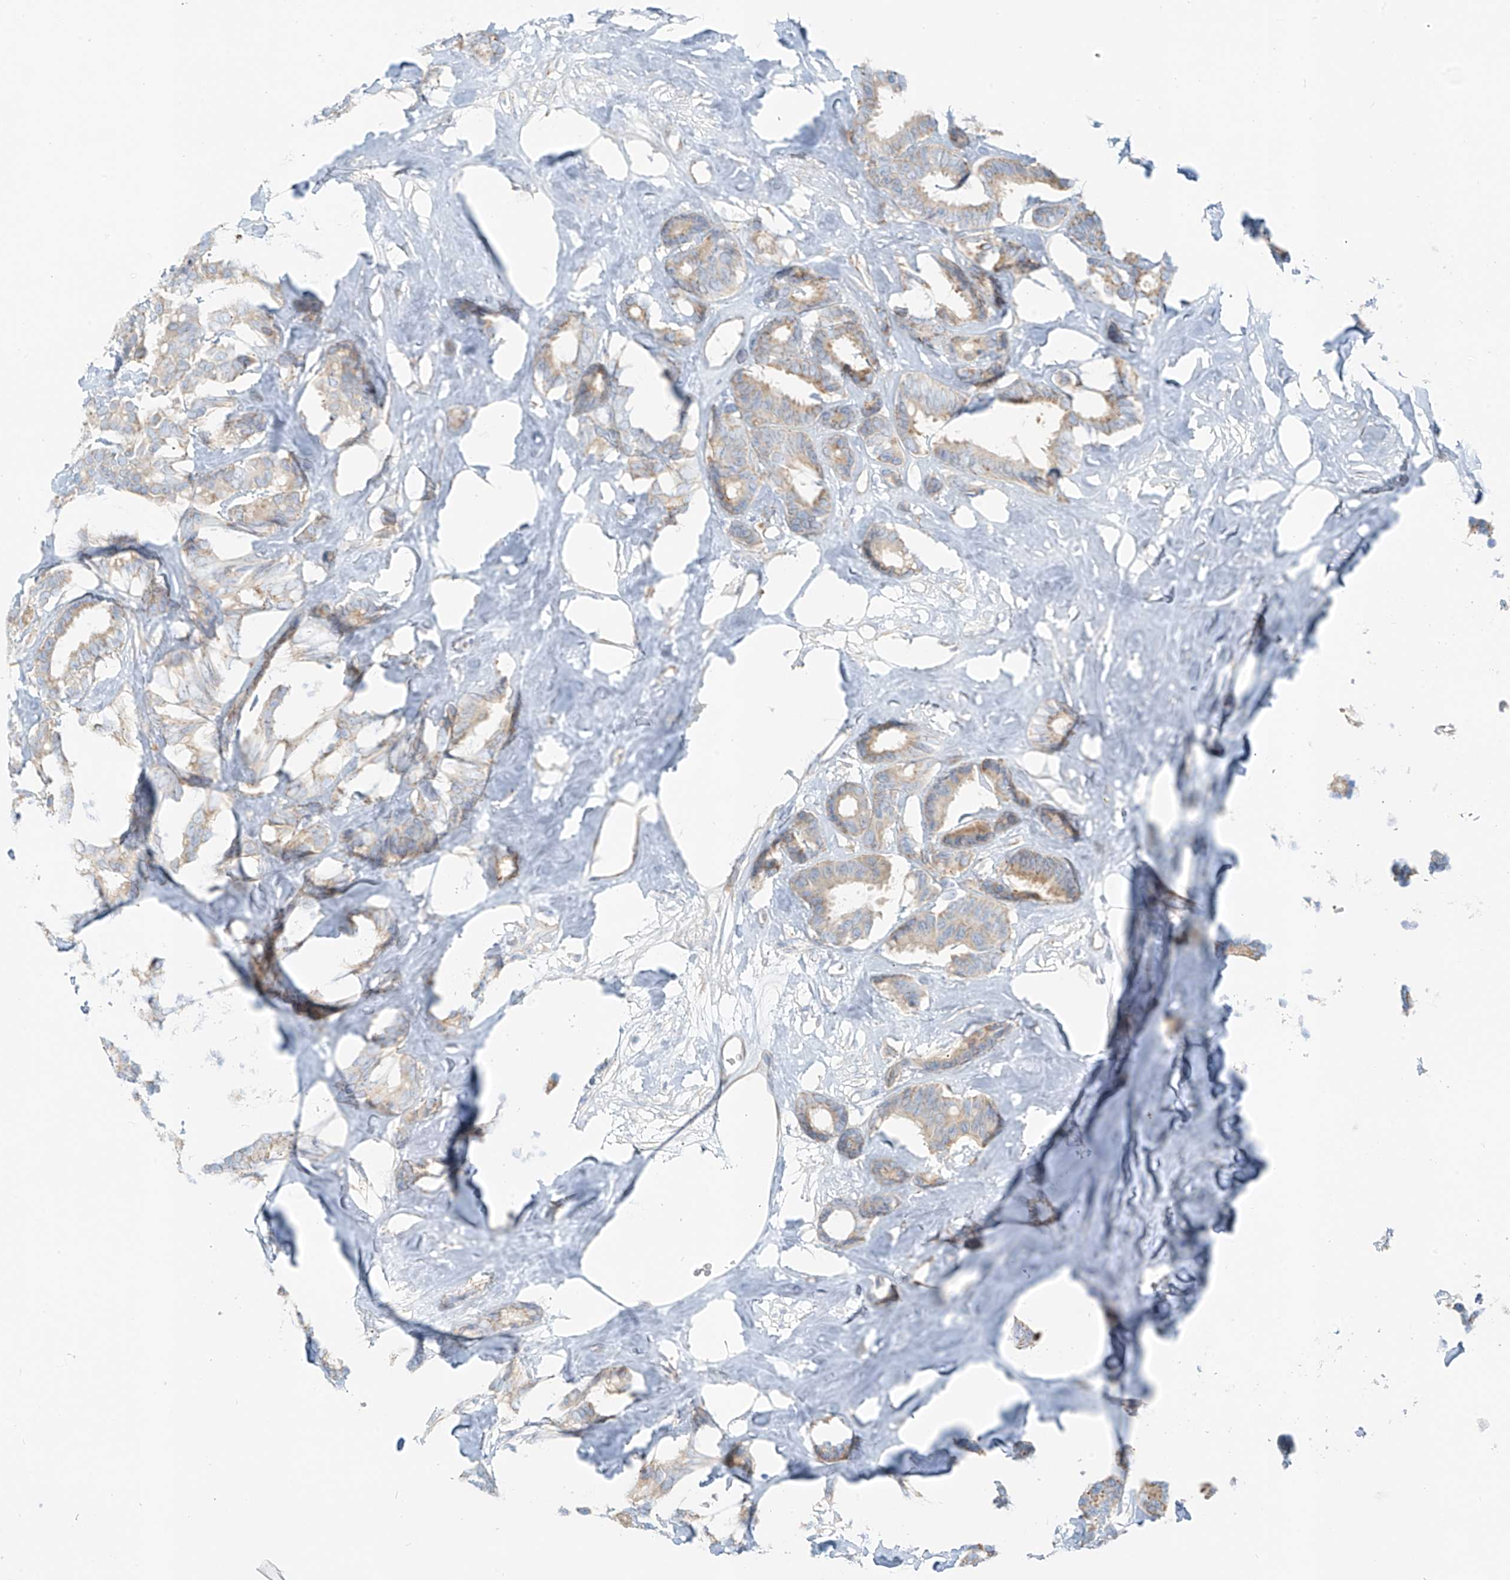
{"staining": {"intensity": "weak", "quantity": "<25%", "location": "cytoplasmic/membranous"}, "tissue": "breast cancer", "cell_type": "Tumor cells", "image_type": "cancer", "snomed": [{"axis": "morphology", "description": "Duct carcinoma"}, {"axis": "topography", "description": "Breast"}], "caption": "This is an IHC image of human breast cancer. There is no expression in tumor cells.", "gene": "SMCP", "patient": {"sex": "female", "age": 87}}